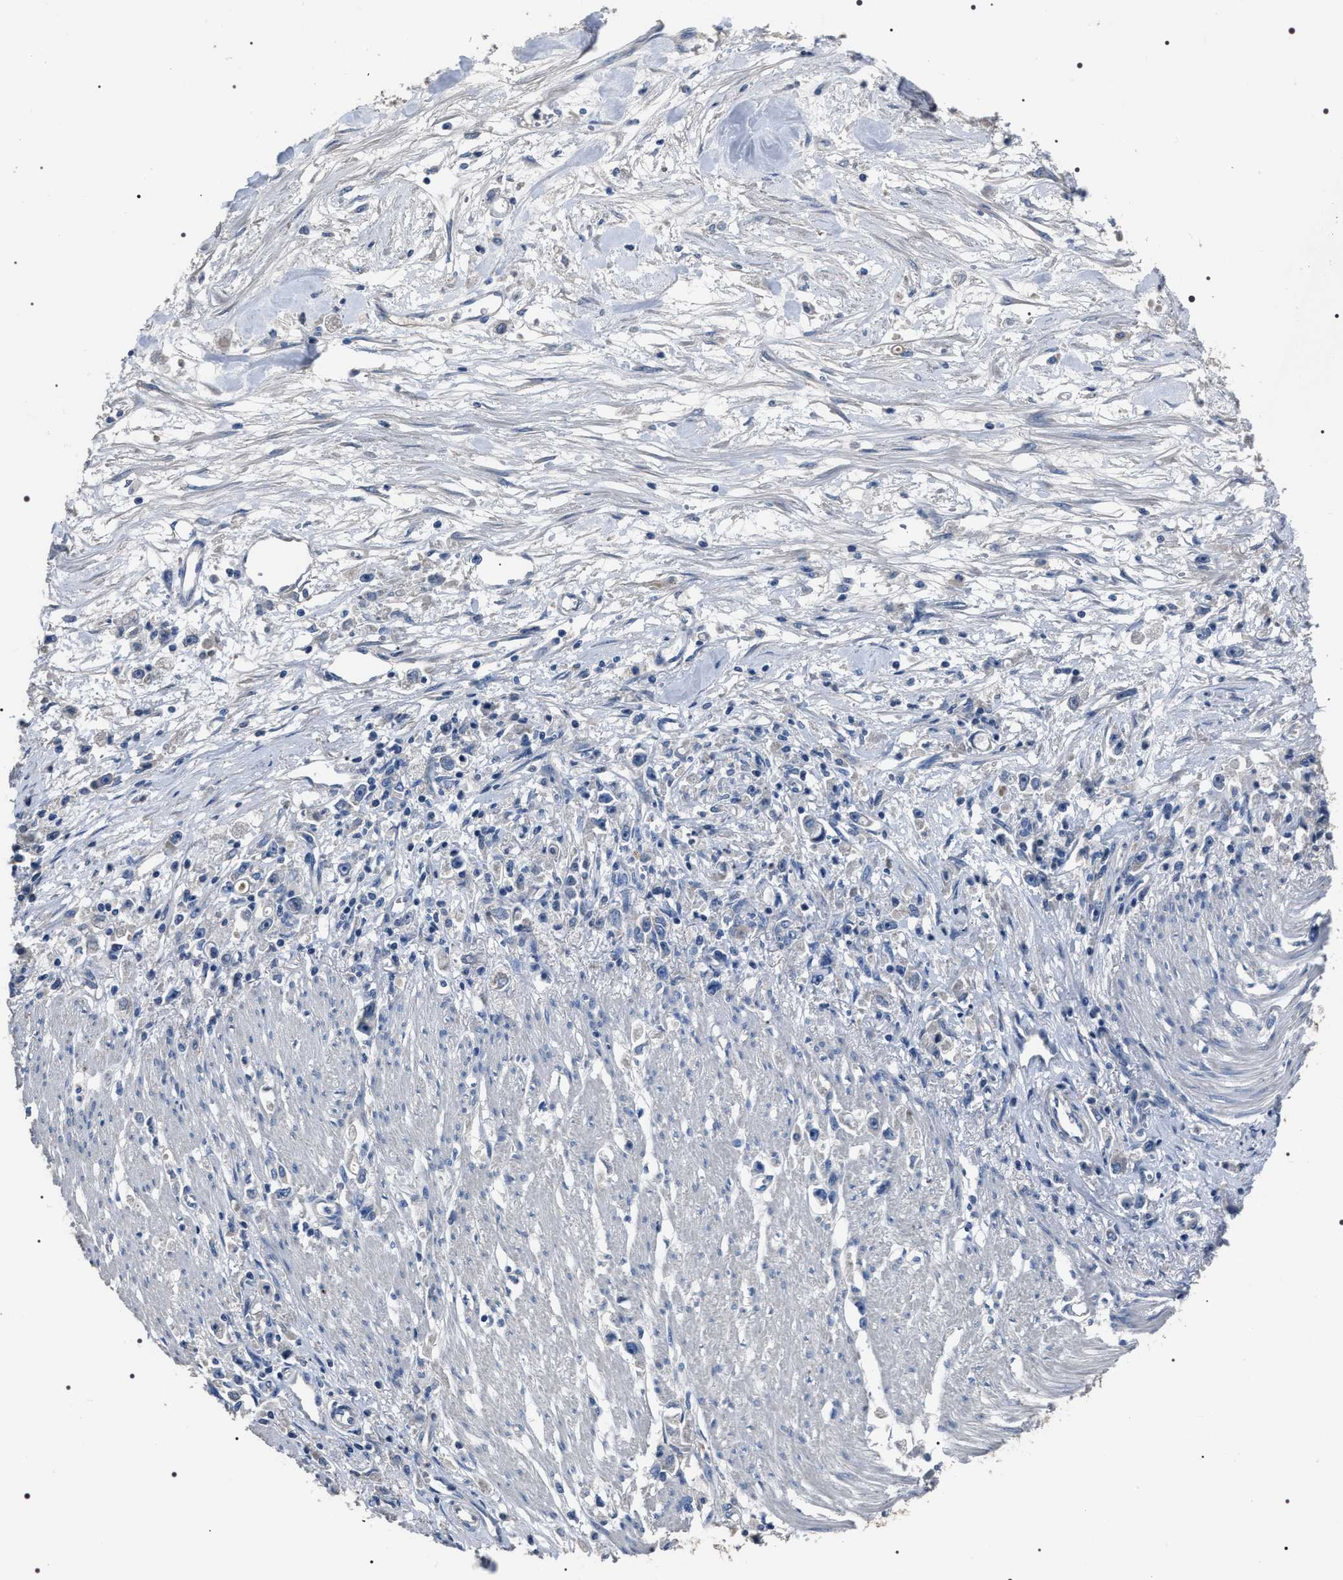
{"staining": {"intensity": "negative", "quantity": "none", "location": "none"}, "tissue": "stomach cancer", "cell_type": "Tumor cells", "image_type": "cancer", "snomed": [{"axis": "morphology", "description": "Adenocarcinoma, NOS"}, {"axis": "topography", "description": "Stomach"}], "caption": "Immunohistochemistry histopathology image of neoplastic tissue: human stomach cancer (adenocarcinoma) stained with DAB exhibits no significant protein expression in tumor cells.", "gene": "TRIM54", "patient": {"sex": "female", "age": 59}}